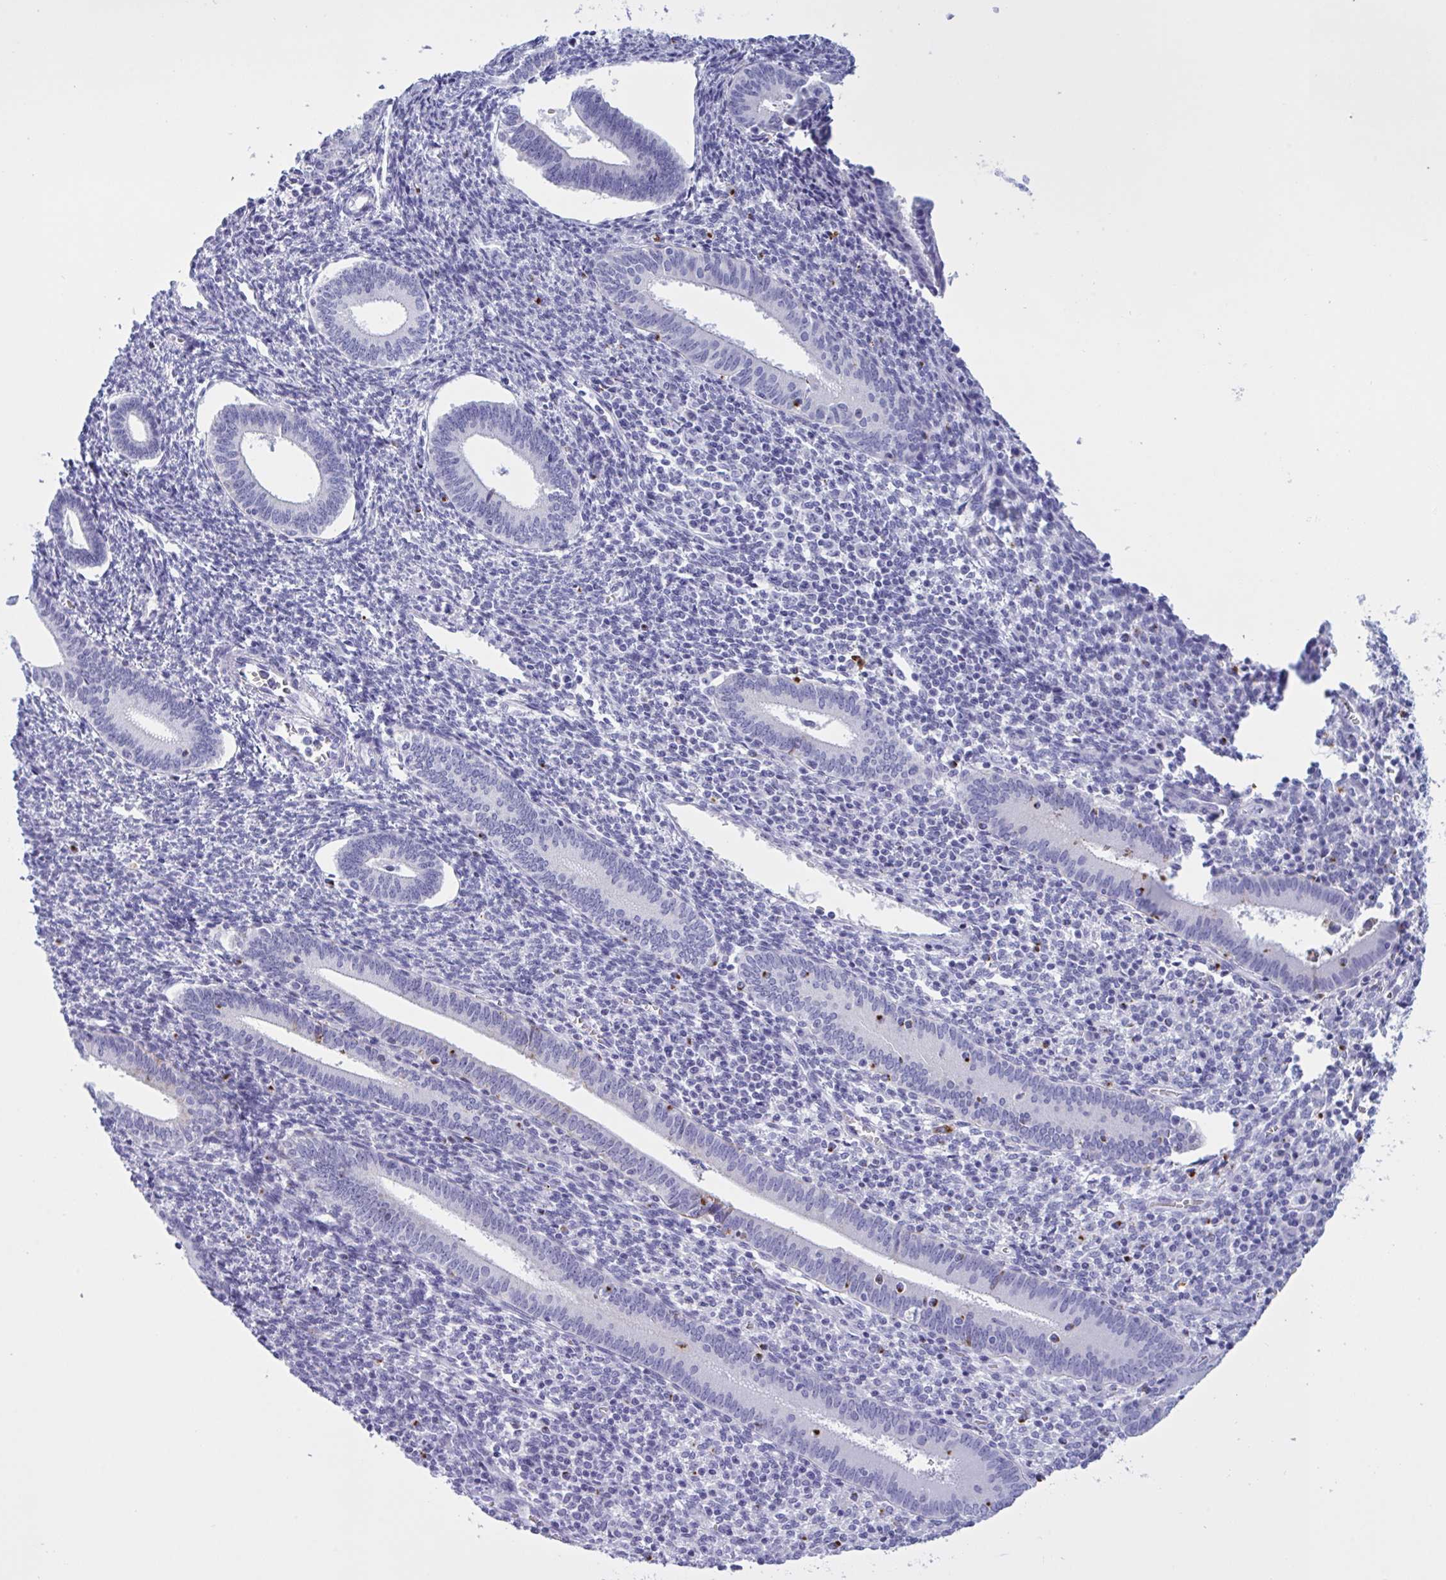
{"staining": {"intensity": "negative", "quantity": "none", "location": "none"}, "tissue": "endometrium", "cell_type": "Cells in endometrial stroma", "image_type": "normal", "snomed": [{"axis": "morphology", "description": "Normal tissue, NOS"}, {"axis": "topography", "description": "Endometrium"}], "caption": "This is a image of IHC staining of unremarkable endometrium, which shows no expression in cells in endometrial stroma.", "gene": "OXLD1", "patient": {"sex": "female", "age": 41}}